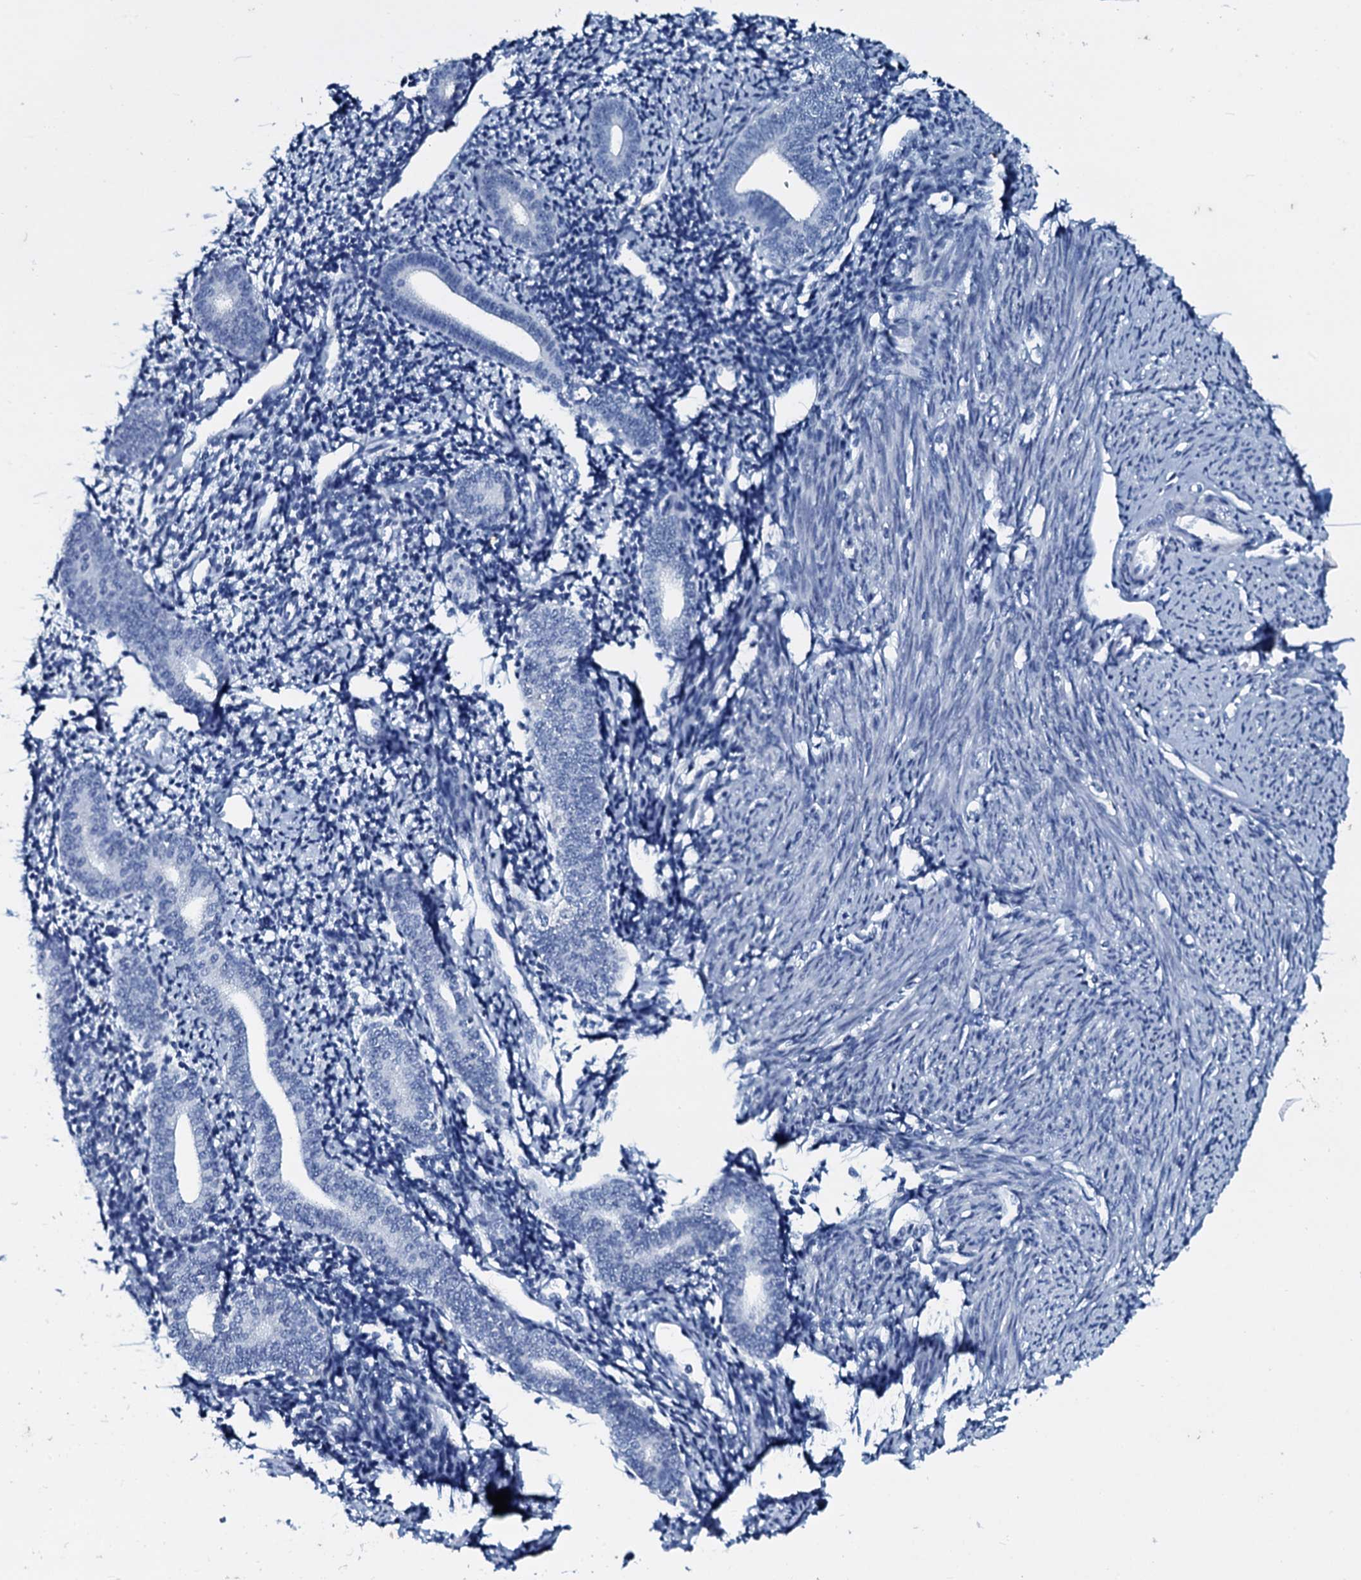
{"staining": {"intensity": "negative", "quantity": "none", "location": "none"}, "tissue": "endometrium", "cell_type": "Cells in endometrial stroma", "image_type": "normal", "snomed": [{"axis": "morphology", "description": "Normal tissue, NOS"}, {"axis": "topography", "description": "Endometrium"}], "caption": "IHC photomicrograph of unremarkable endometrium: human endometrium stained with DAB shows no significant protein expression in cells in endometrial stroma. (DAB (3,3'-diaminobenzidine) immunohistochemistry, high magnification).", "gene": "SLC4A7", "patient": {"sex": "female", "age": 56}}